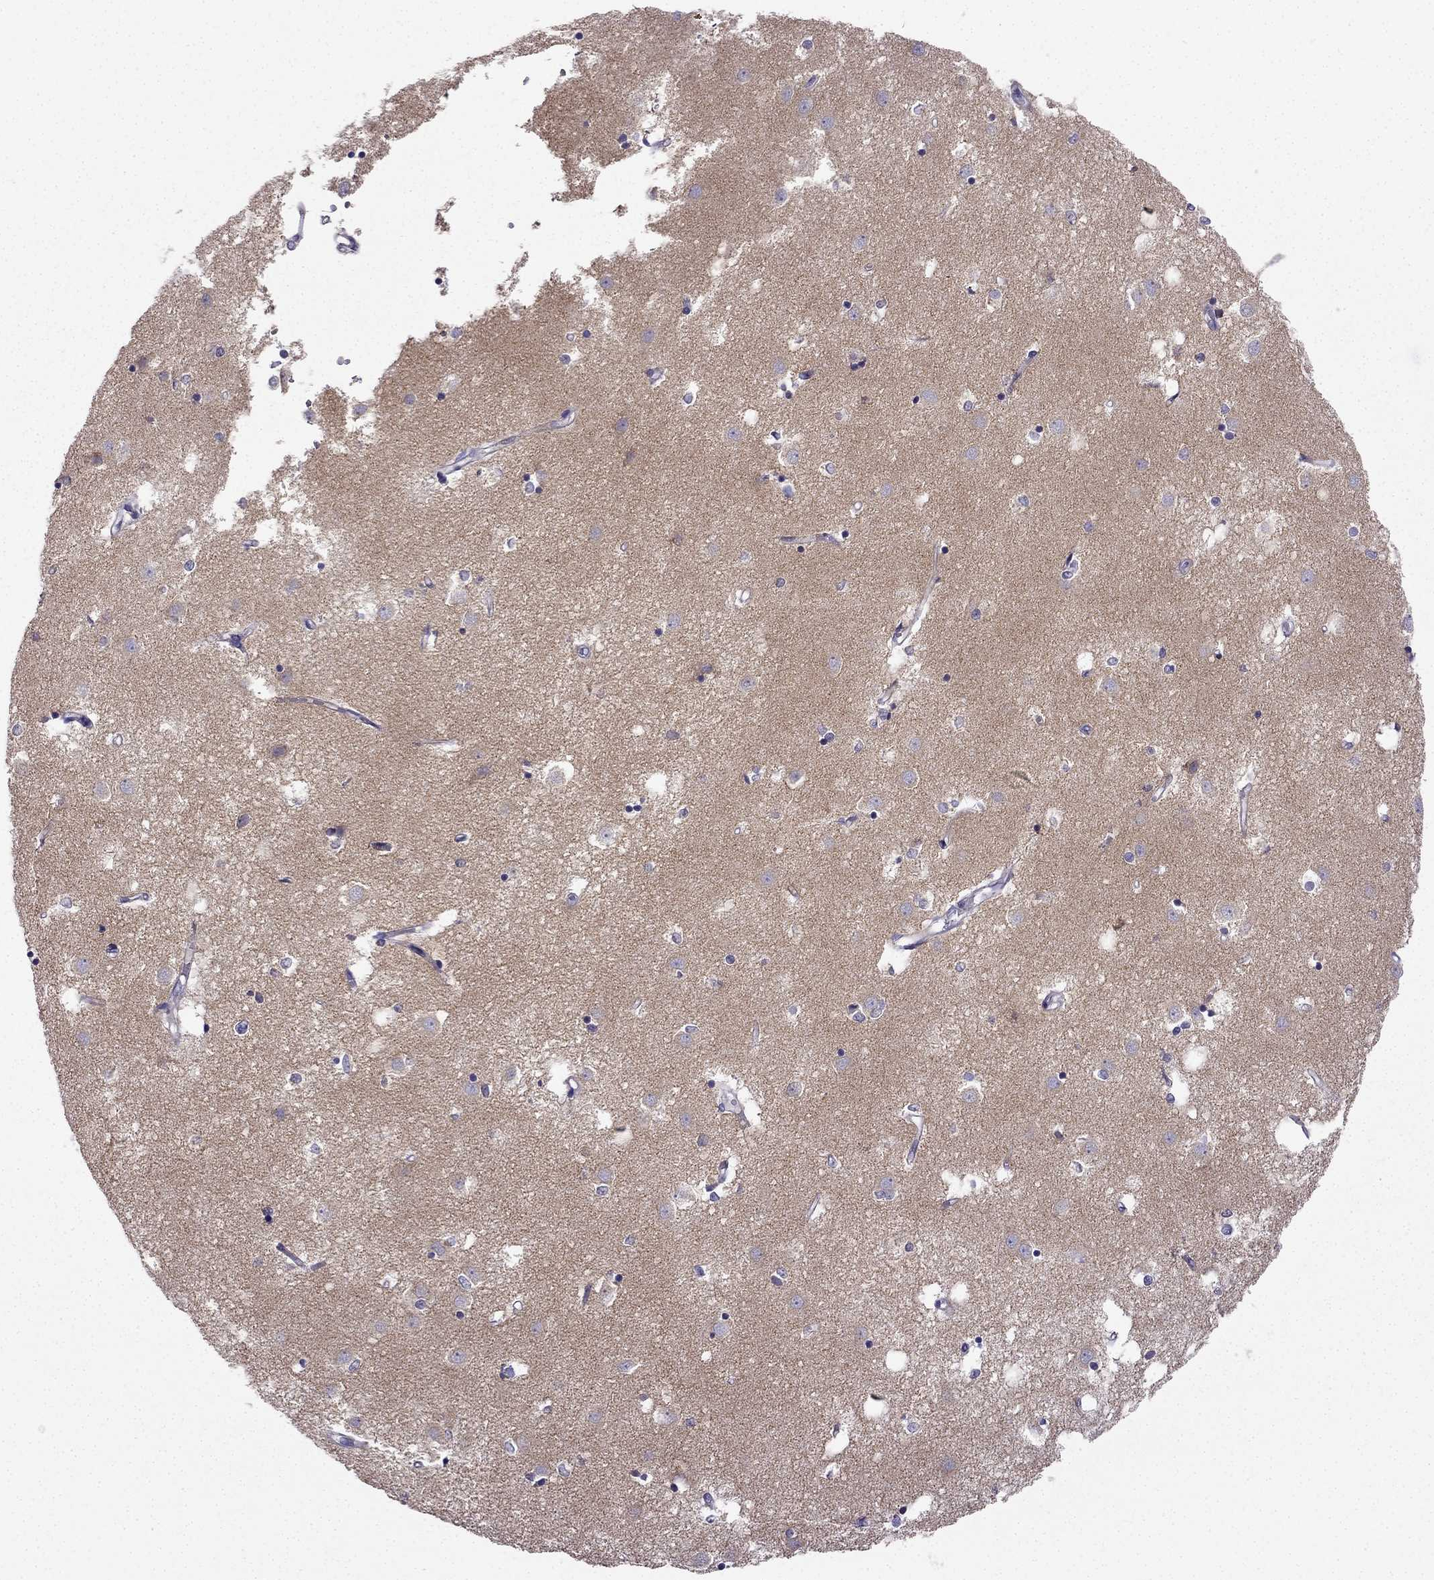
{"staining": {"intensity": "negative", "quantity": "none", "location": "none"}, "tissue": "caudate", "cell_type": "Glial cells", "image_type": "normal", "snomed": [{"axis": "morphology", "description": "Normal tissue, NOS"}, {"axis": "topography", "description": "Lateral ventricle wall"}], "caption": "Glial cells show no significant staining in benign caudate.", "gene": "KIF5A", "patient": {"sex": "male", "age": 54}}